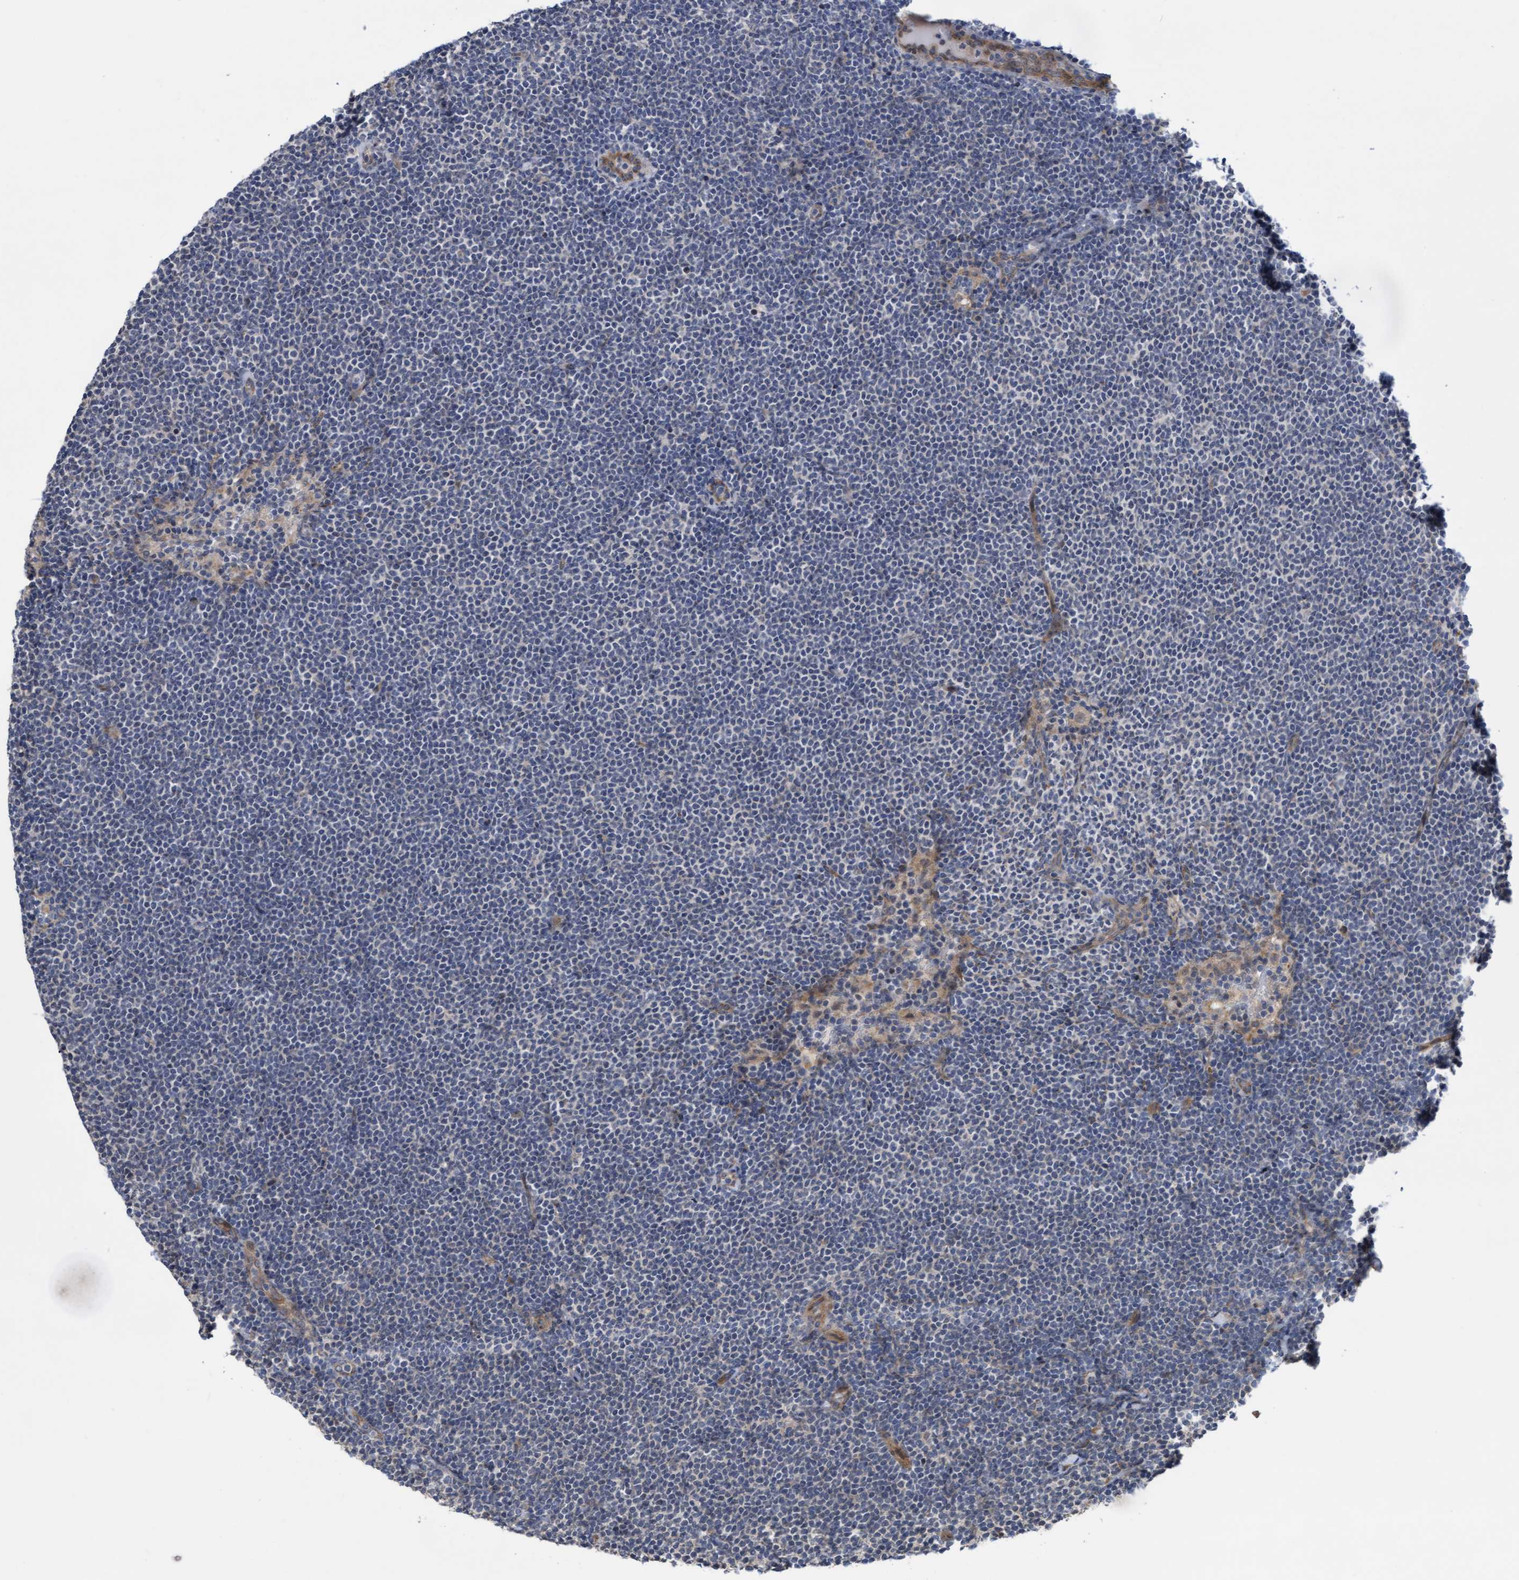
{"staining": {"intensity": "negative", "quantity": "none", "location": "none"}, "tissue": "lymphoma", "cell_type": "Tumor cells", "image_type": "cancer", "snomed": [{"axis": "morphology", "description": "Malignant lymphoma, non-Hodgkin's type, Low grade"}, {"axis": "topography", "description": "Lymph node"}], "caption": "IHC photomicrograph of human low-grade malignant lymphoma, non-Hodgkin's type stained for a protein (brown), which demonstrates no staining in tumor cells. (DAB immunohistochemistry with hematoxylin counter stain).", "gene": "COBL", "patient": {"sex": "female", "age": 53}}